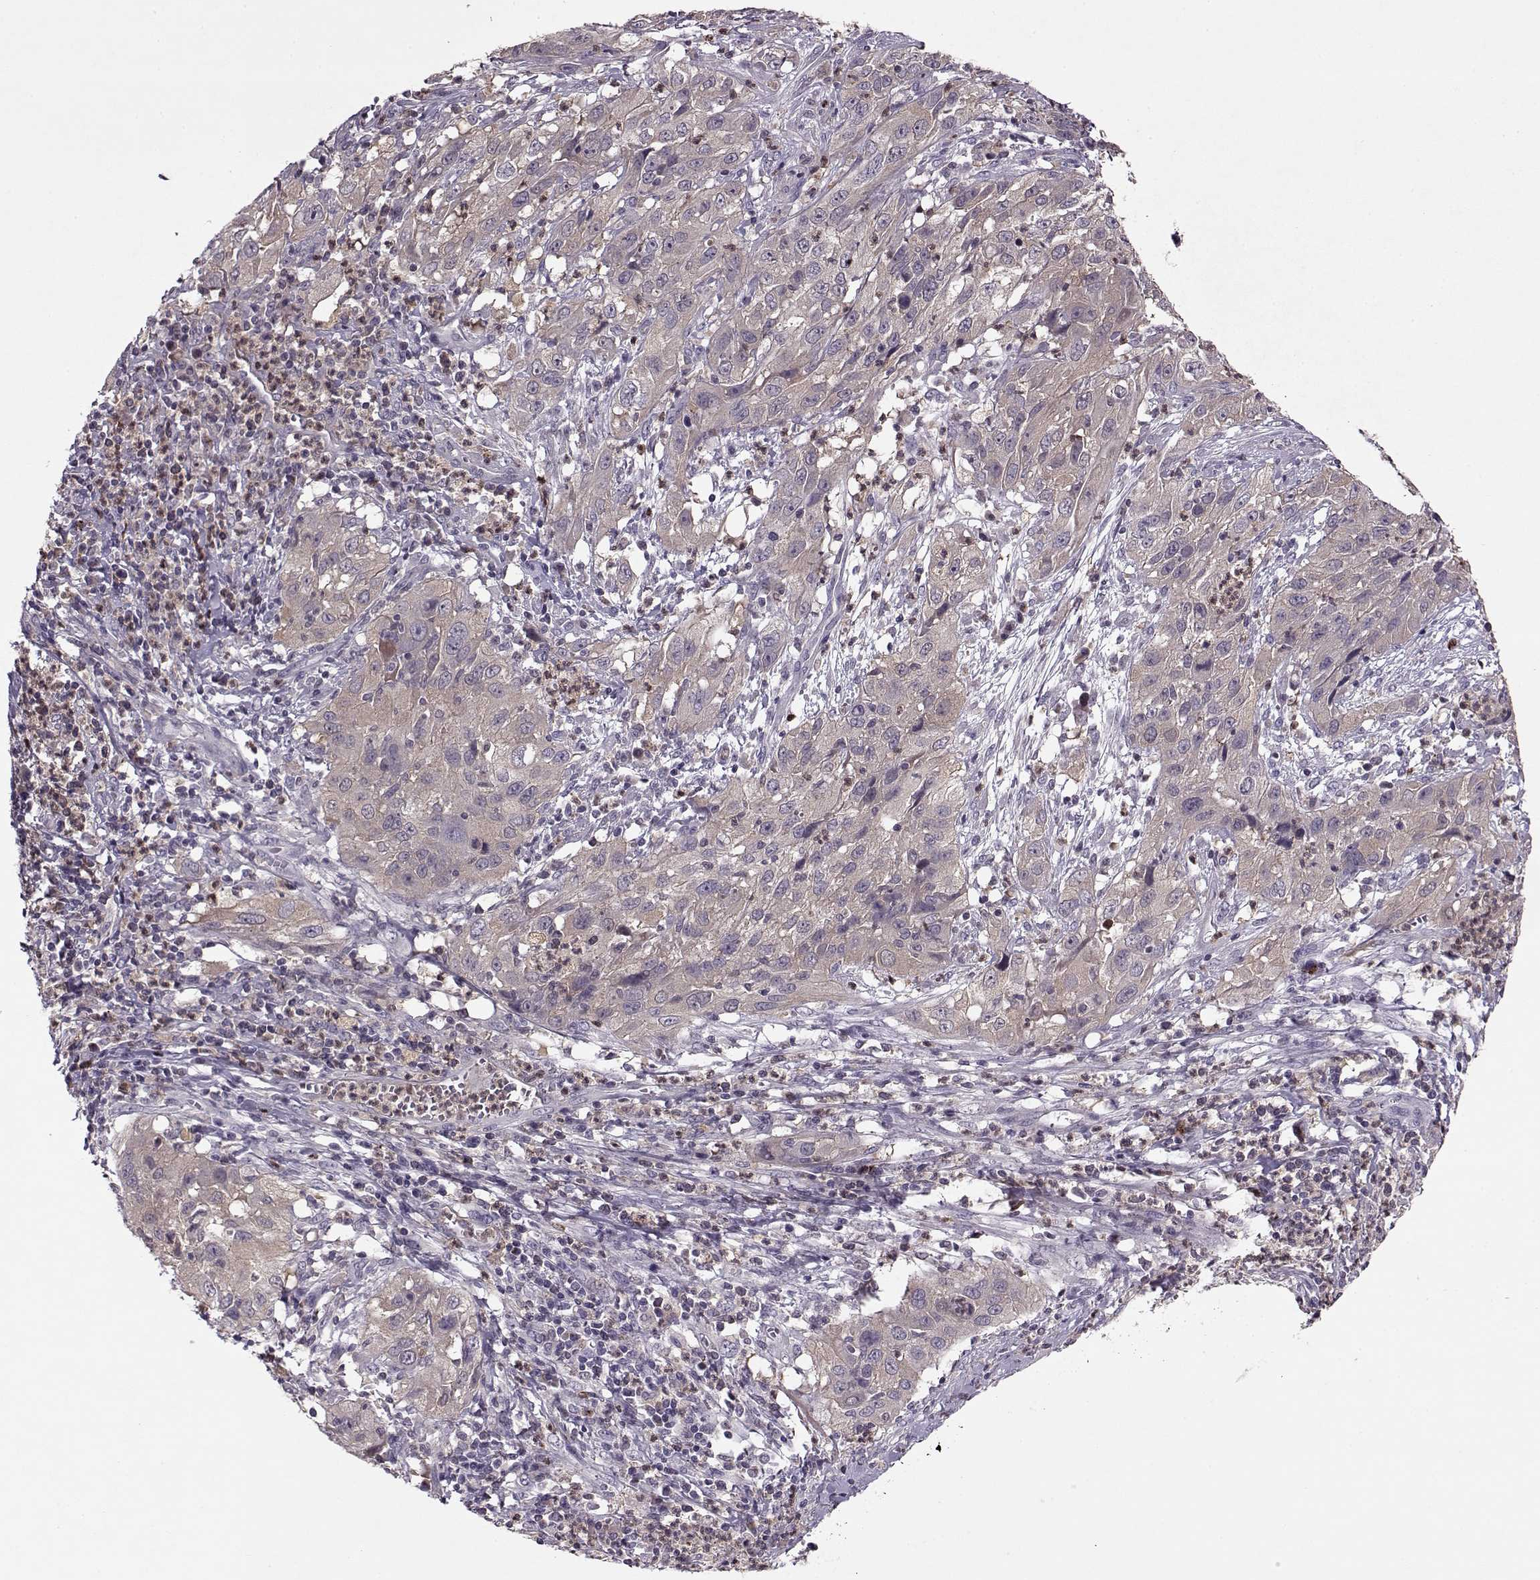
{"staining": {"intensity": "weak", "quantity": ">75%", "location": "cytoplasmic/membranous"}, "tissue": "cervical cancer", "cell_type": "Tumor cells", "image_type": "cancer", "snomed": [{"axis": "morphology", "description": "Squamous cell carcinoma, NOS"}, {"axis": "topography", "description": "Cervix"}], "caption": "IHC (DAB) staining of human cervical squamous cell carcinoma shows weak cytoplasmic/membranous protein staining in about >75% of tumor cells.", "gene": "ACOT11", "patient": {"sex": "female", "age": 32}}